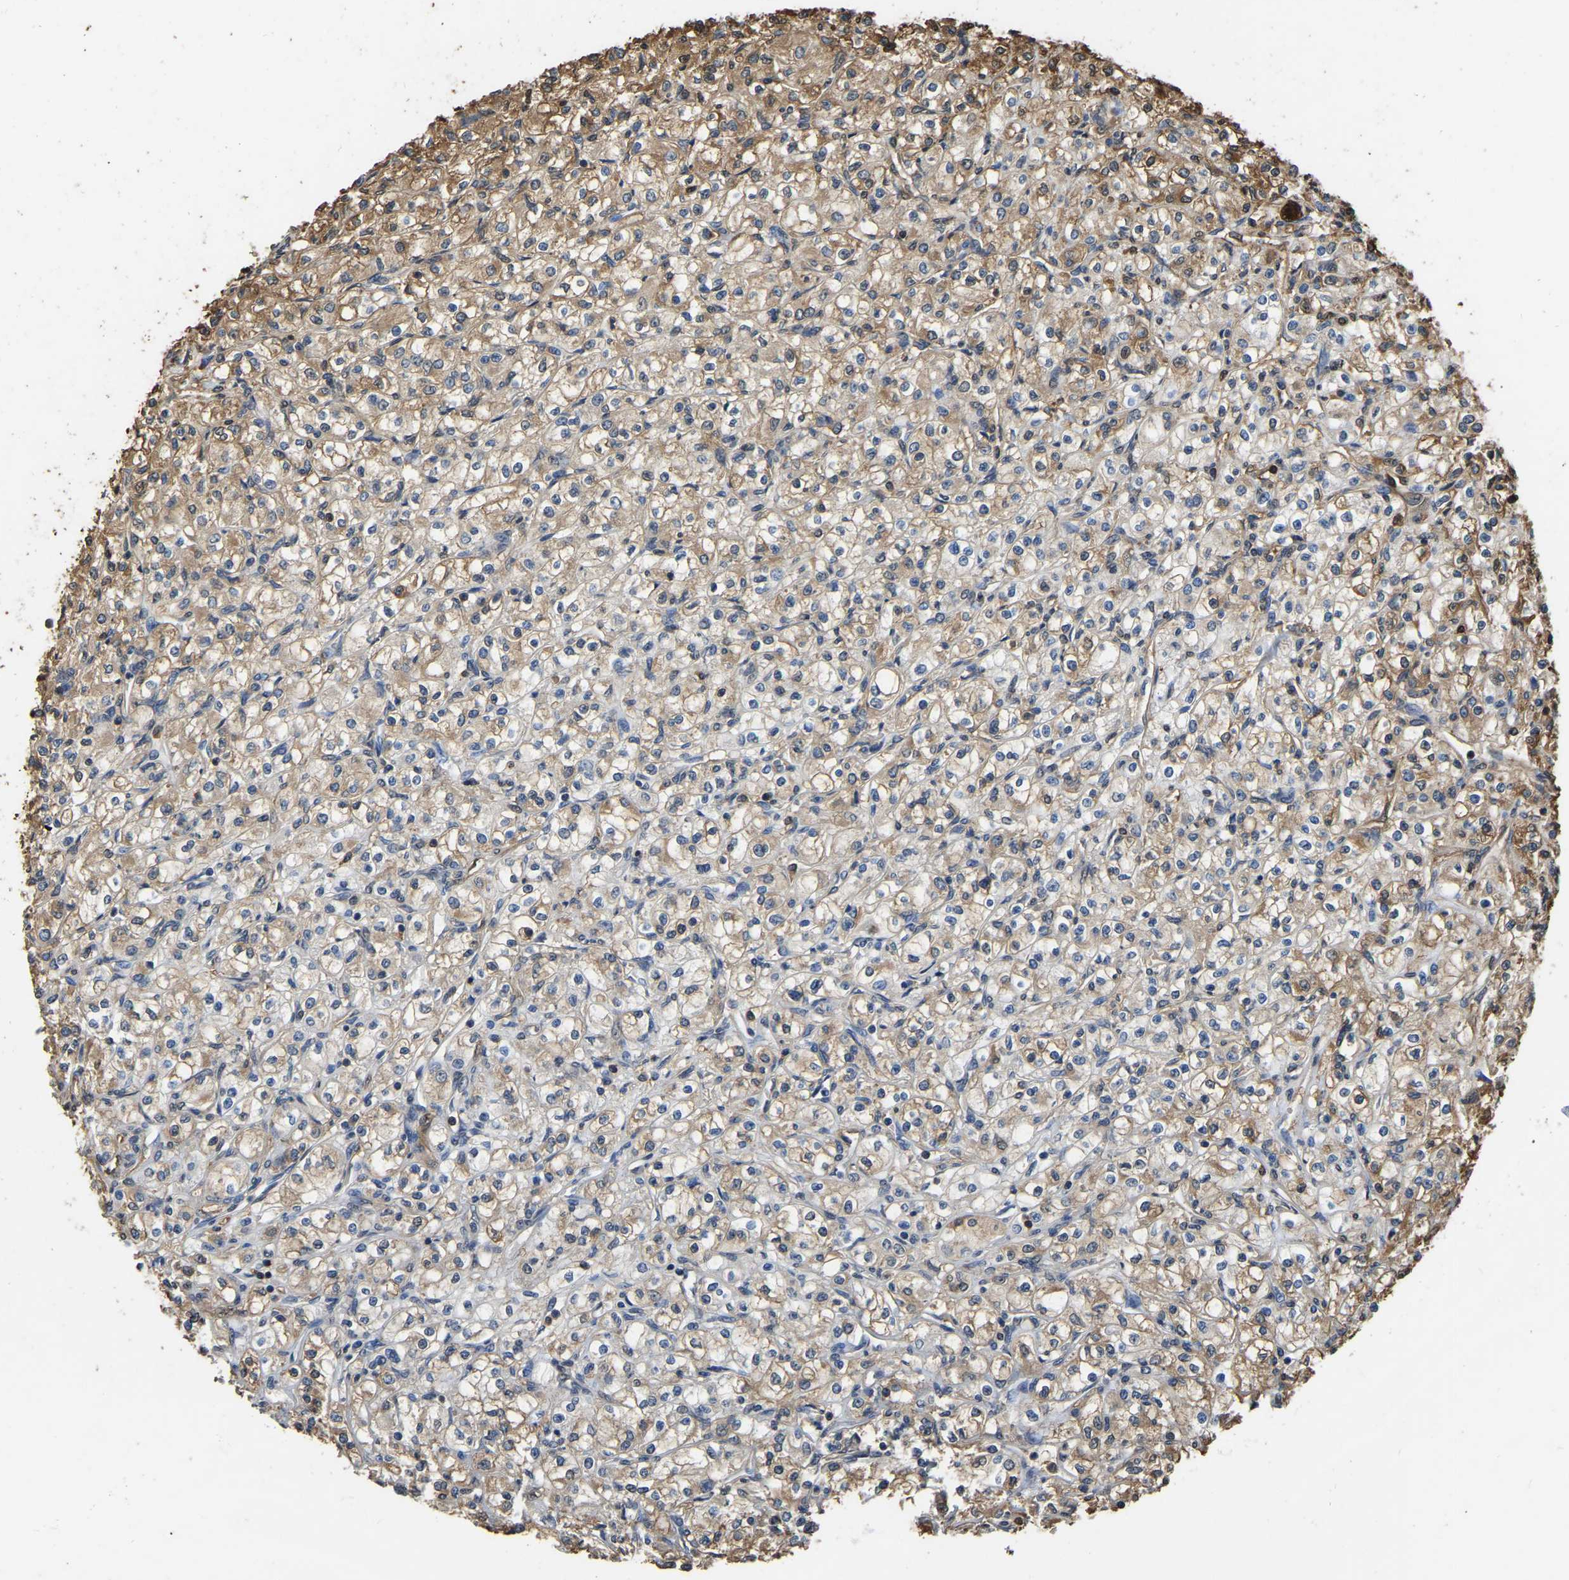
{"staining": {"intensity": "moderate", "quantity": ">75%", "location": "cytoplasmic/membranous"}, "tissue": "renal cancer", "cell_type": "Tumor cells", "image_type": "cancer", "snomed": [{"axis": "morphology", "description": "Adenocarcinoma, NOS"}, {"axis": "topography", "description": "Kidney"}], "caption": "Adenocarcinoma (renal) stained with a protein marker demonstrates moderate staining in tumor cells.", "gene": "LDHB", "patient": {"sex": "male", "age": 77}}